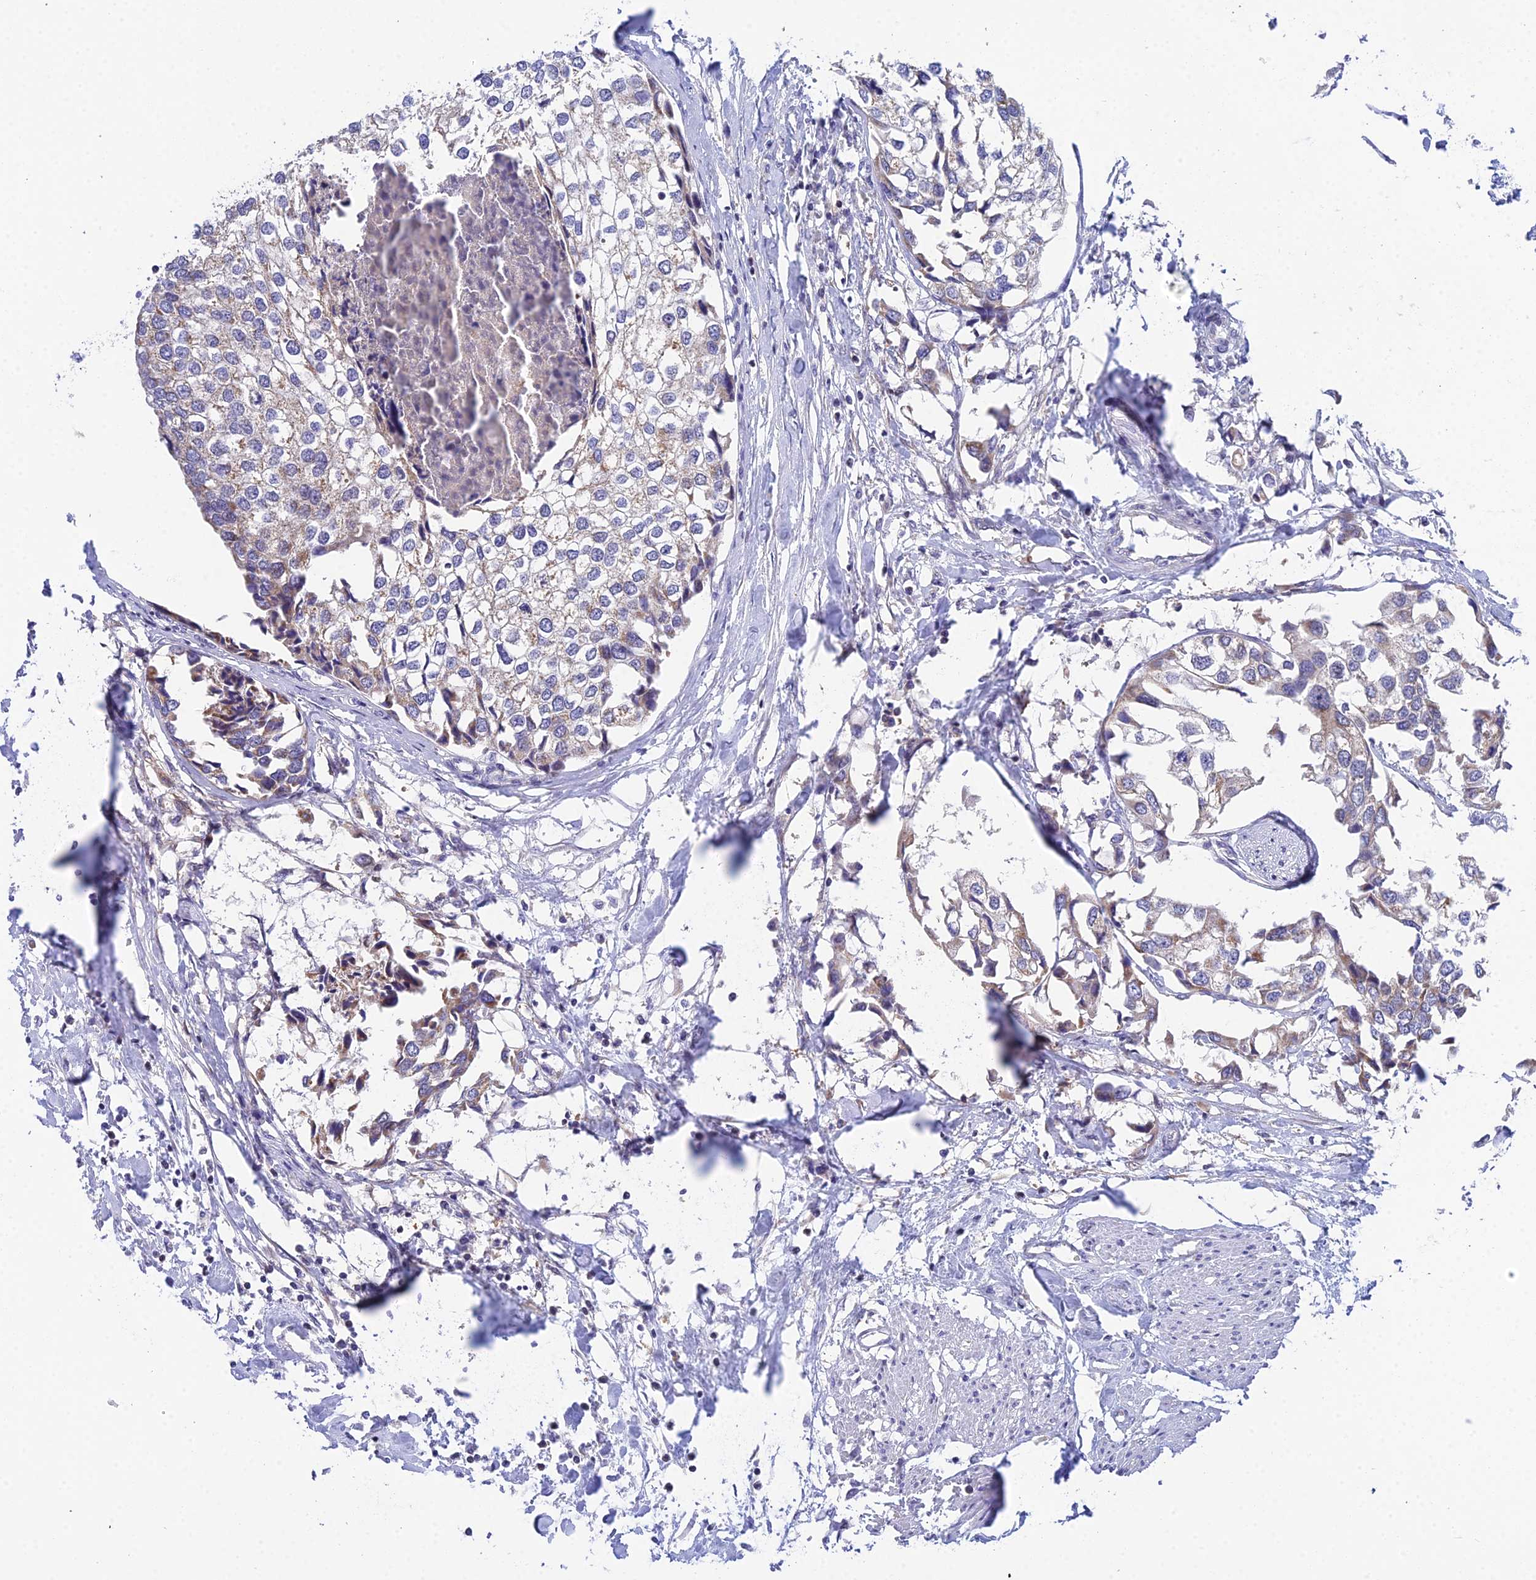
{"staining": {"intensity": "negative", "quantity": "none", "location": "none"}, "tissue": "urothelial cancer", "cell_type": "Tumor cells", "image_type": "cancer", "snomed": [{"axis": "morphology", "description": "Urothelial carcinoma, High grade"}, {"axis": "topography", "description": "Urinary bladder"}], "caption": "High-grade urothelial carcinoma was stained to show a protein in brown. There is no significant positivity in tumor cells.", "gene": "ELOA2", "patient": {"sex": "male", "age": 64}}